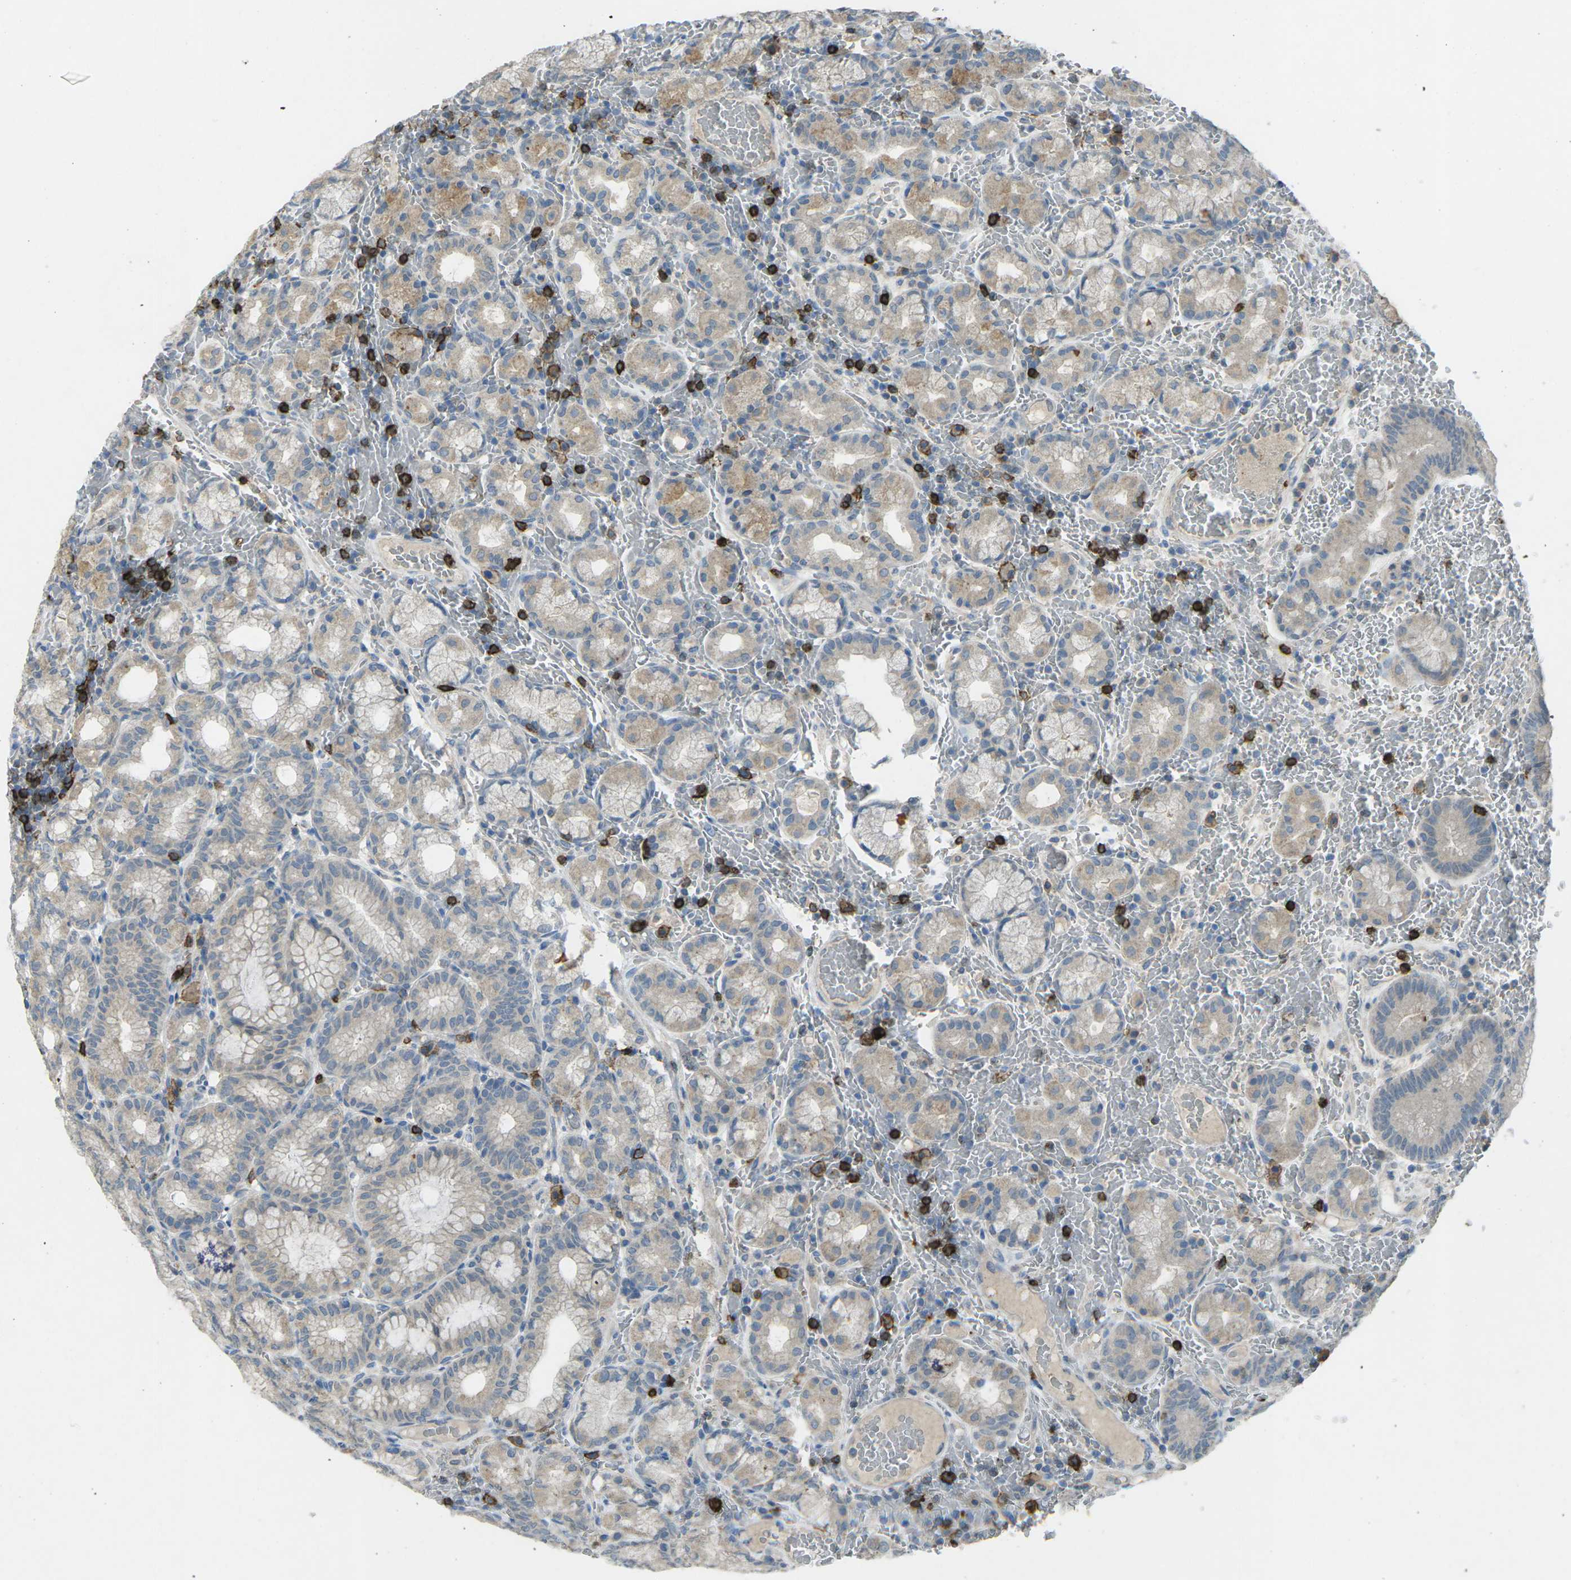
{"staining": {"intensity": "weak", "quantity": ">75%", "location": "cytoplasmic/membranous"}, "tissue": "stomach", "cell_type": "Glandular cells", "image_type": "normal", "snomed": [{"axis": "morphology", "description": "Normal tissue, NOS"}, {"axis": "morphology", "description": "Carcinoid, malignant, NOS"}, {"axis": "topography", "description": "Stomach, upper"}], "caption": "An IHC photomicrograph of unremarkable tissue is shown. Protein staining in brown labels weak cytoplasmic/membranous positivity in stomach within glandular cells.", "gene": "CD19", "patient": {"sex": "male", "age": 39}}